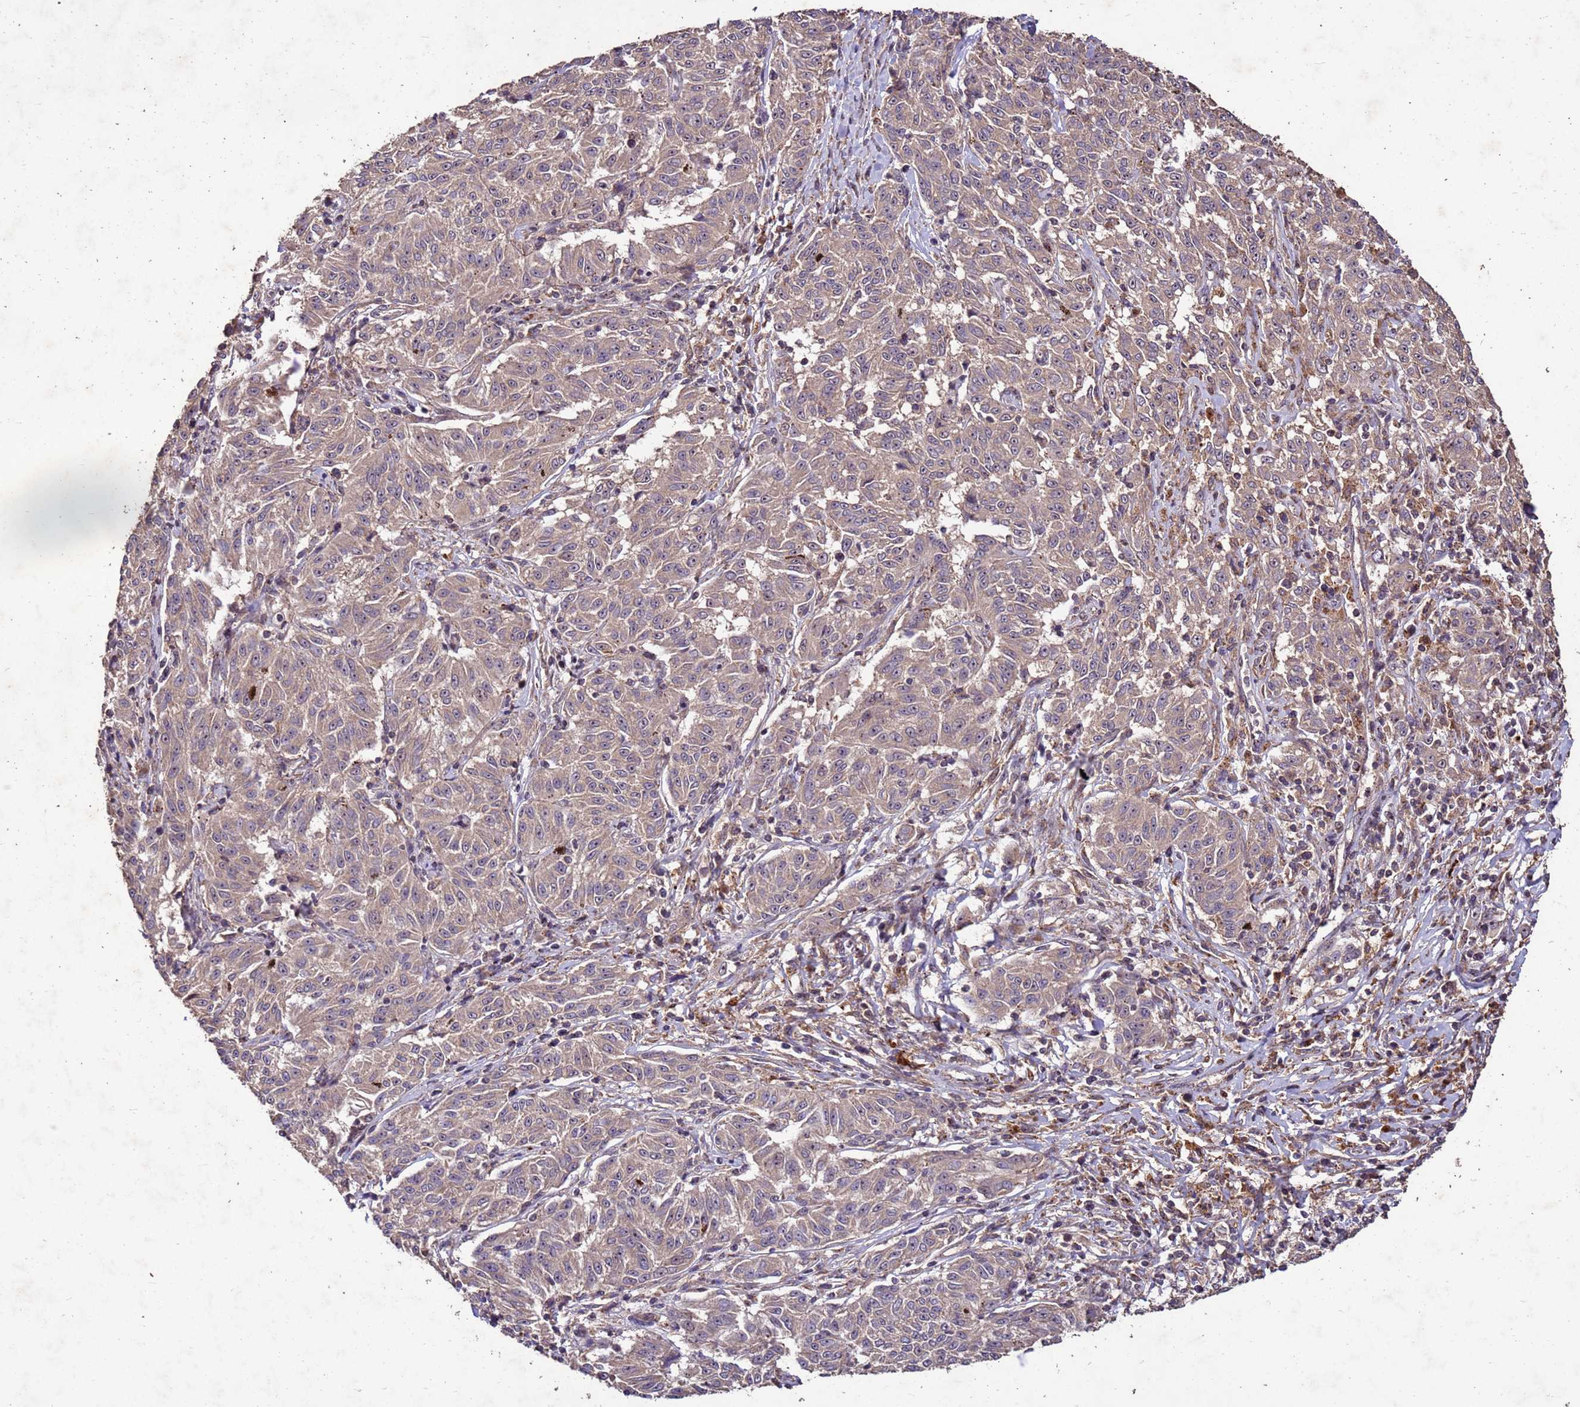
{"staining": {"intensity": "weak", "quantity": ">75%", "location": "cytoplasmic/membranous"}, "tissue": "melanoma", "cell_type": "Tumor cells", "image_type": "cancer", "snomed": [{"axis": "morphology", "description": "Malignant melanoma, NOS"}, {"axis": "topography", "description": "Skin"}], "caption": "DAB immunohistochemical staining of melanoma displays weak cytoplasmic/membranous protein expression in approximately >75% of tumor cells. (Stains: DAB (3,3'-diaminobenzidine) in brown, nuclei in blue, Microscopy: brightfield microscopy at high magnification).", "gene": "TOR4A", "patient": {"sex": "female", "age": 72}}